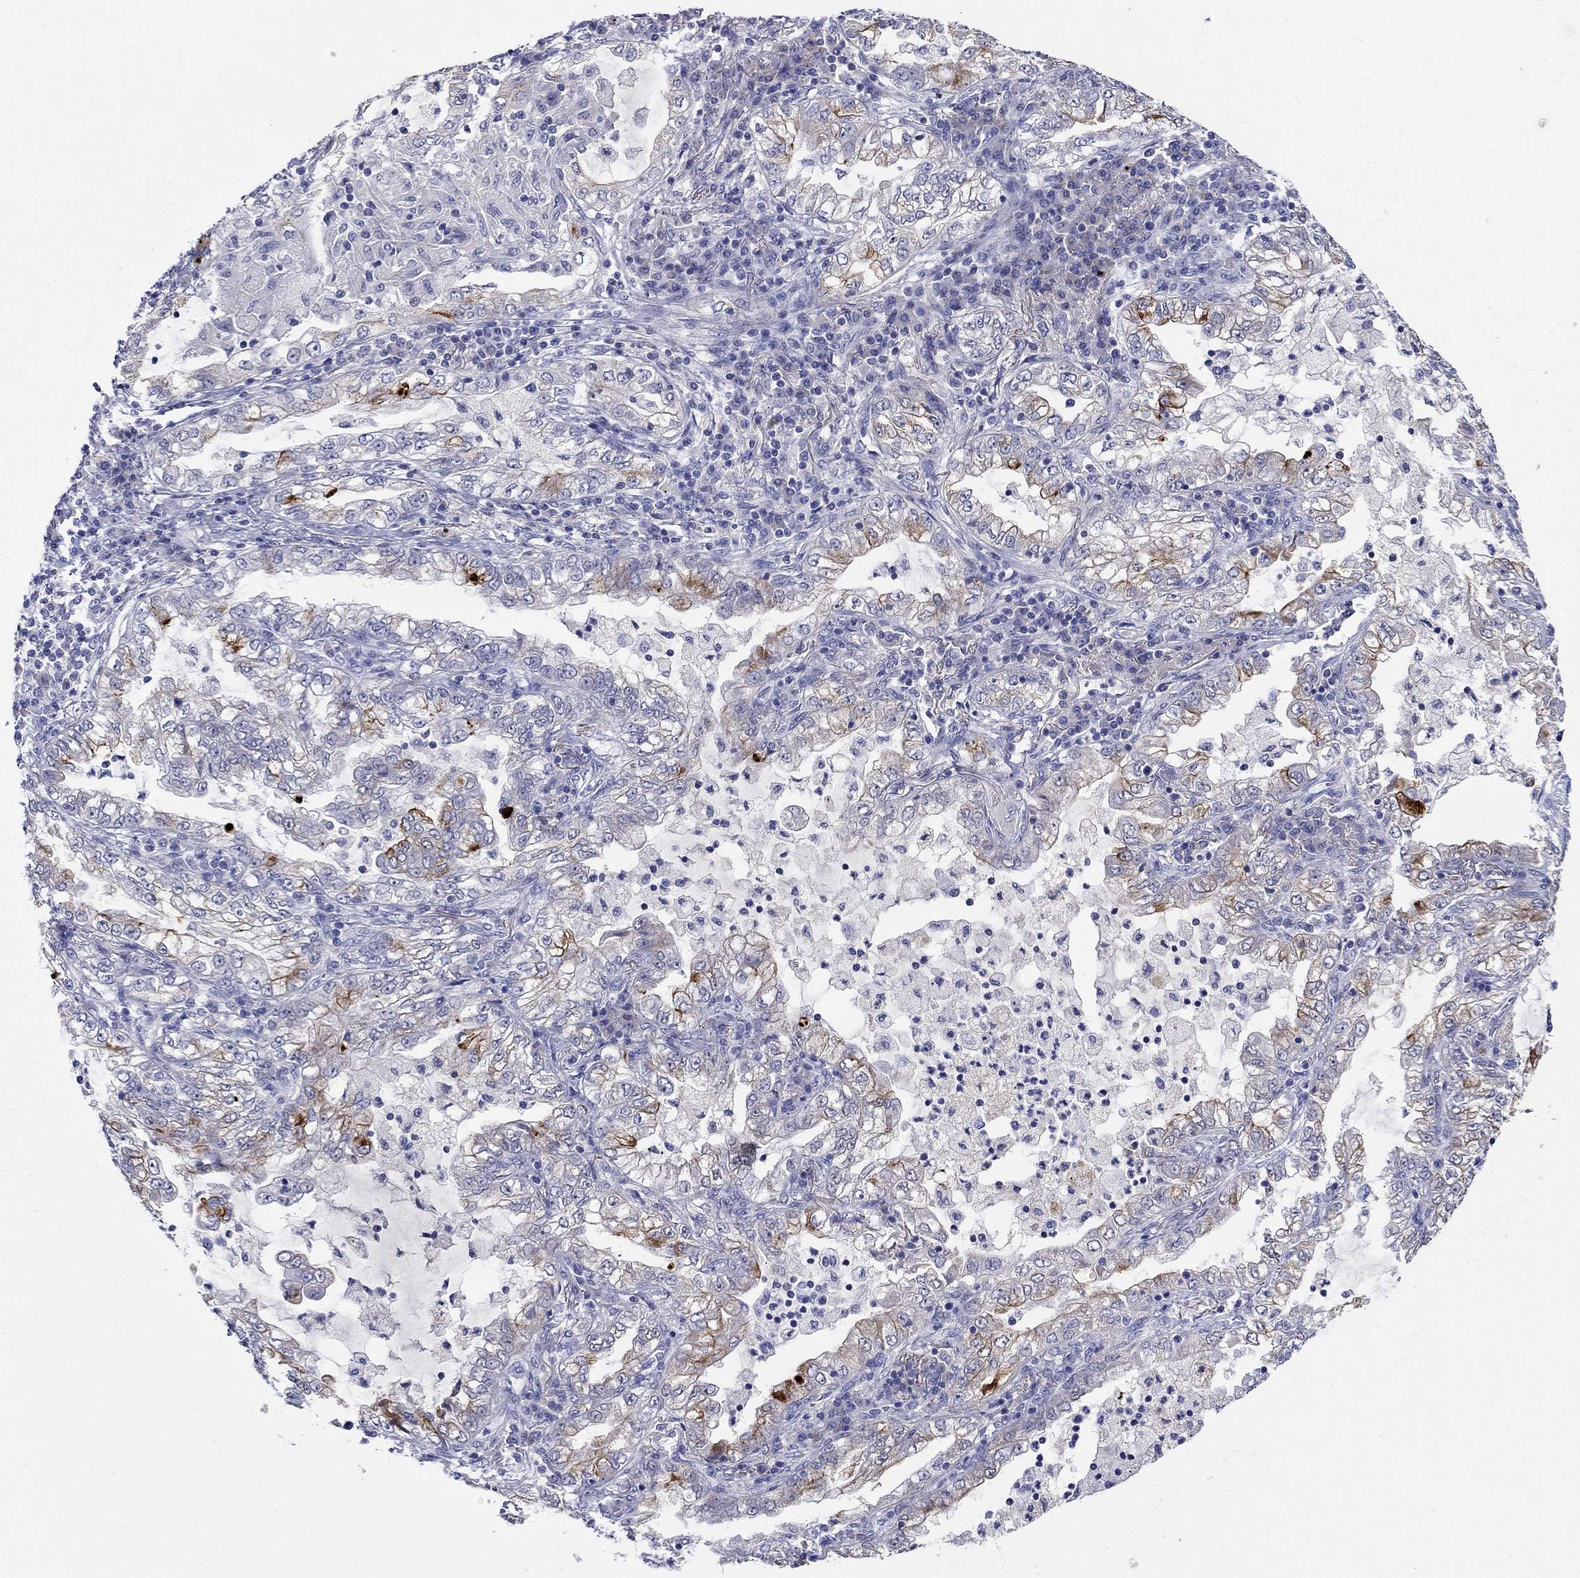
{"staining": {"intensity": "strong", "quantity": "<25%", "location": "cytoplasmic/membranous"}, "tissue": "lung cancer", "cell_type": "Tumor cells", "image_type": "cancer", "snomed": [{"axis": "morphology", "description": "Adenocarcinoma, NOS"}, {"axis": "topography", "description": "Lung"}], "caption": "Adenocarcinoma (lung) stained for a protein demonstrates strong cytoplasmic/membranous positivity in tumor cells. The staining is performed using DAB (3,3'-diaminobenzidine) brown chromogen to label protein expression. The nuclei are counter-stained blue using hematoxylin.", "gene": "SLC30A3", "patient": {"sex": "female", "age": 73}}